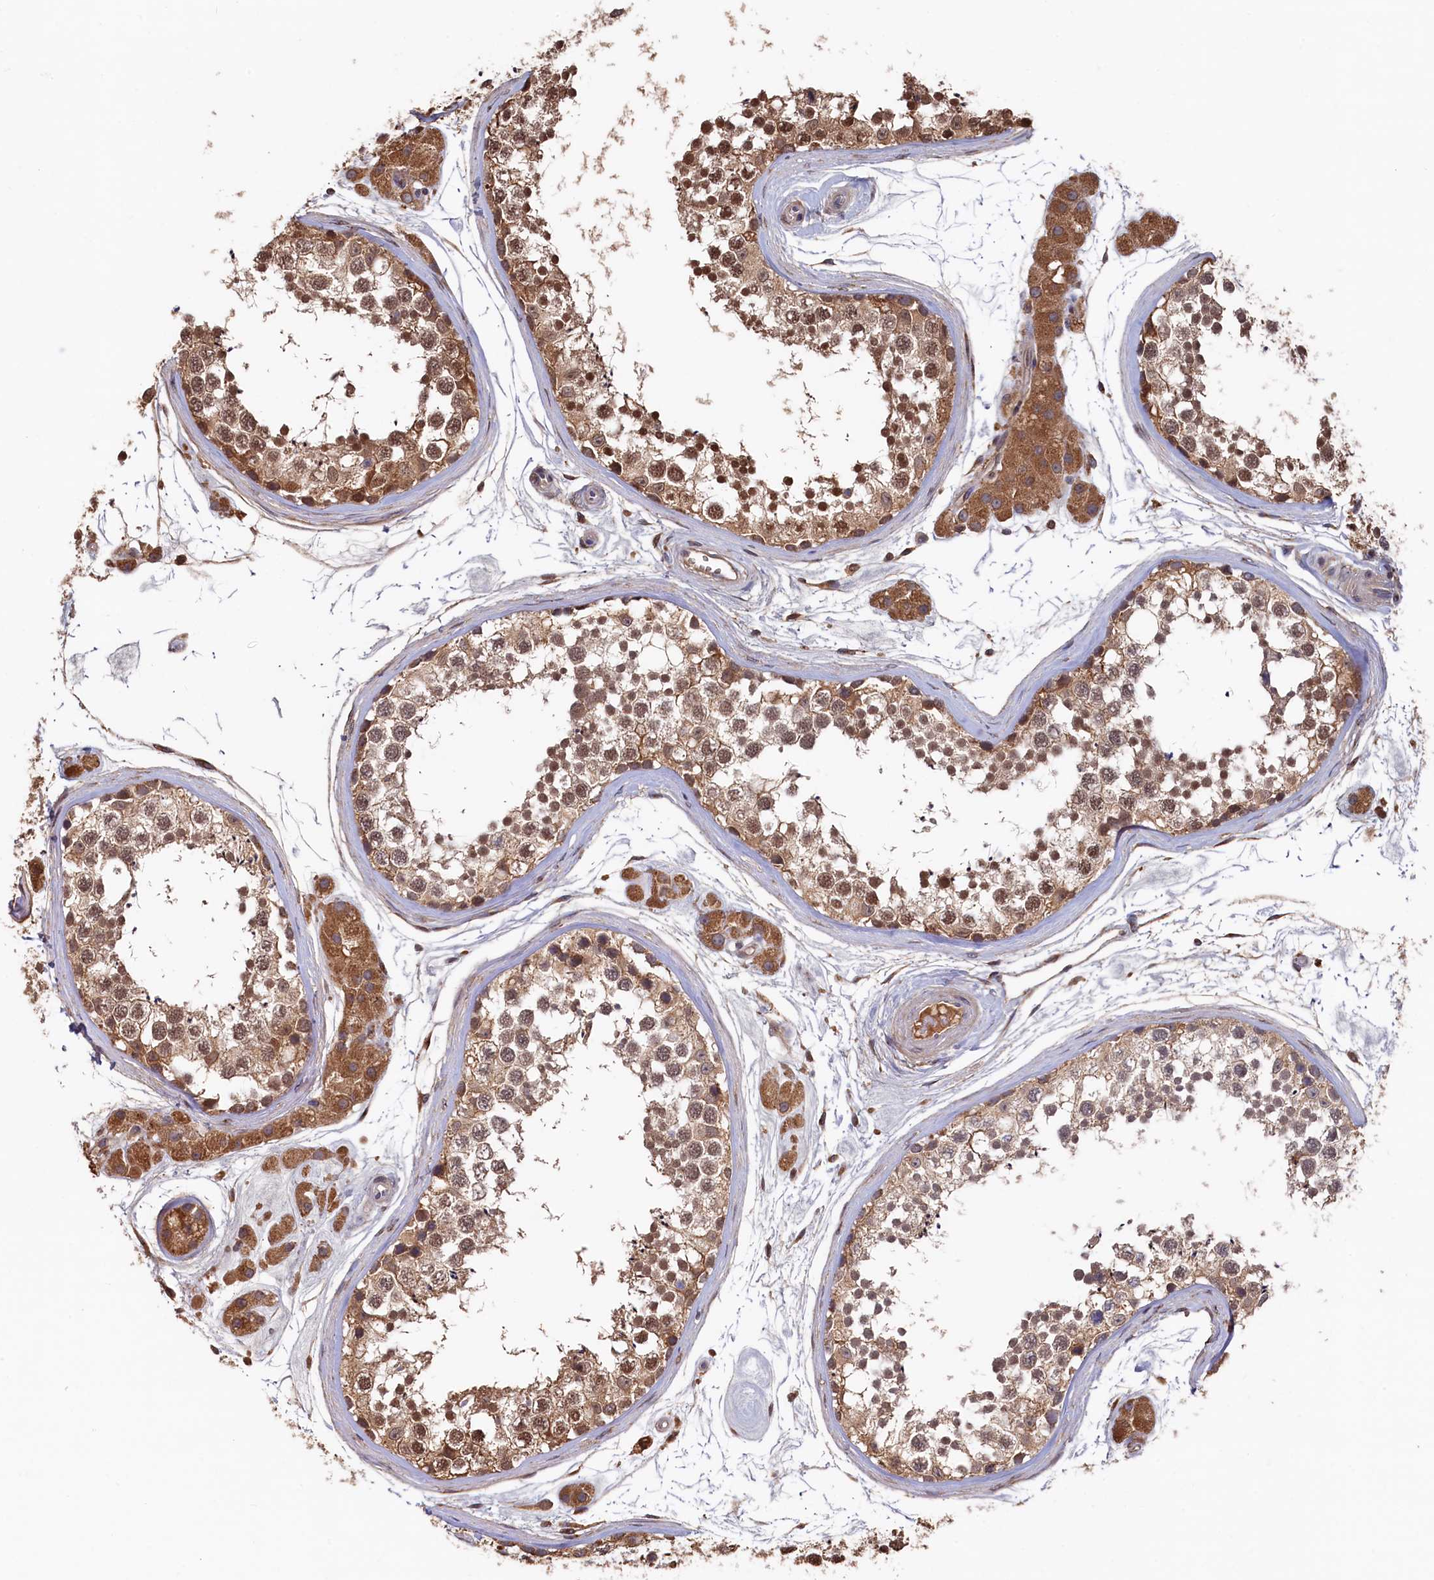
{"staining": {"intensity": "moderate", "quantity": ">75%", "location": "cytoplasmic/membranous,nuclear"}, "tissue": "testis", "cell_type": "Cells in seminiferous ducts", "image_type": "normal", "snomed": [{"axis": "morphology", "description": "Normal tissue, NOS"}, {"axis": "topography", "description": "Testis"}], "caption": "Normal testis demonstrates moderate cytoplasmic/membranous,nuclear positivity in approximately >75% of cells in seminiferous ducts, visualized by immunohistochemistry. (DAB = brown stain, brightfield microscopy at high magnification).", "gene": "SLC12A4", "patient": {"sex": "male", "age": 56}}